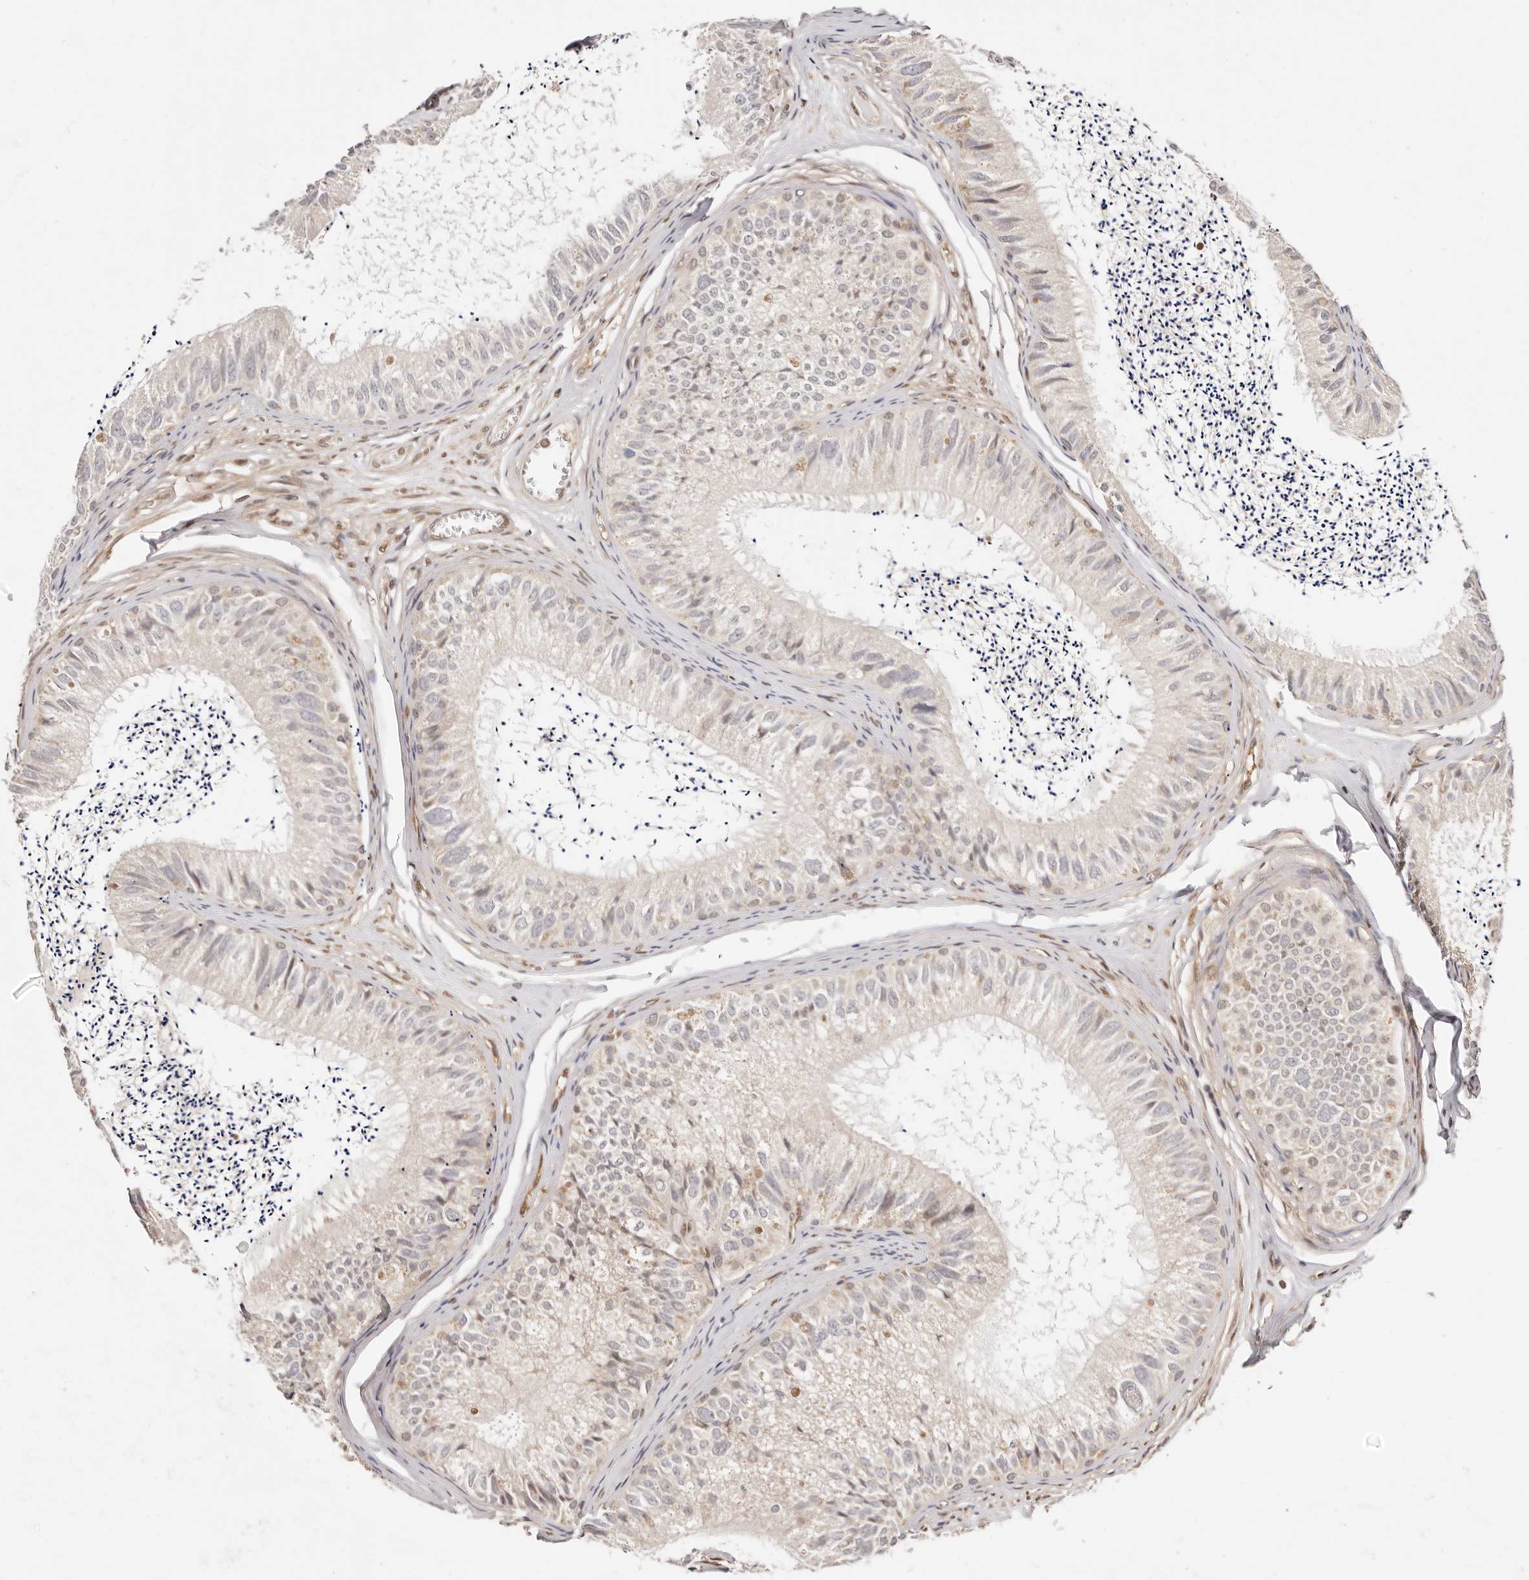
{"staining": {"intensity": "negative", "quantity": "none", "location": "none"}, "tissue": "epididymis", "cell_type": "Glandular cells", "image_type": "normal", "snomed": [{"axis": "morphology", "description": "Normal tissue, NOS"}, {"axis": "topography", "description": "Epididymis"}], "caption": "The micrograph shows no significant staining in glandular cells of epididymis.", "gene": "STAT5A", "patient": {"sex": "male", "age": 79}}